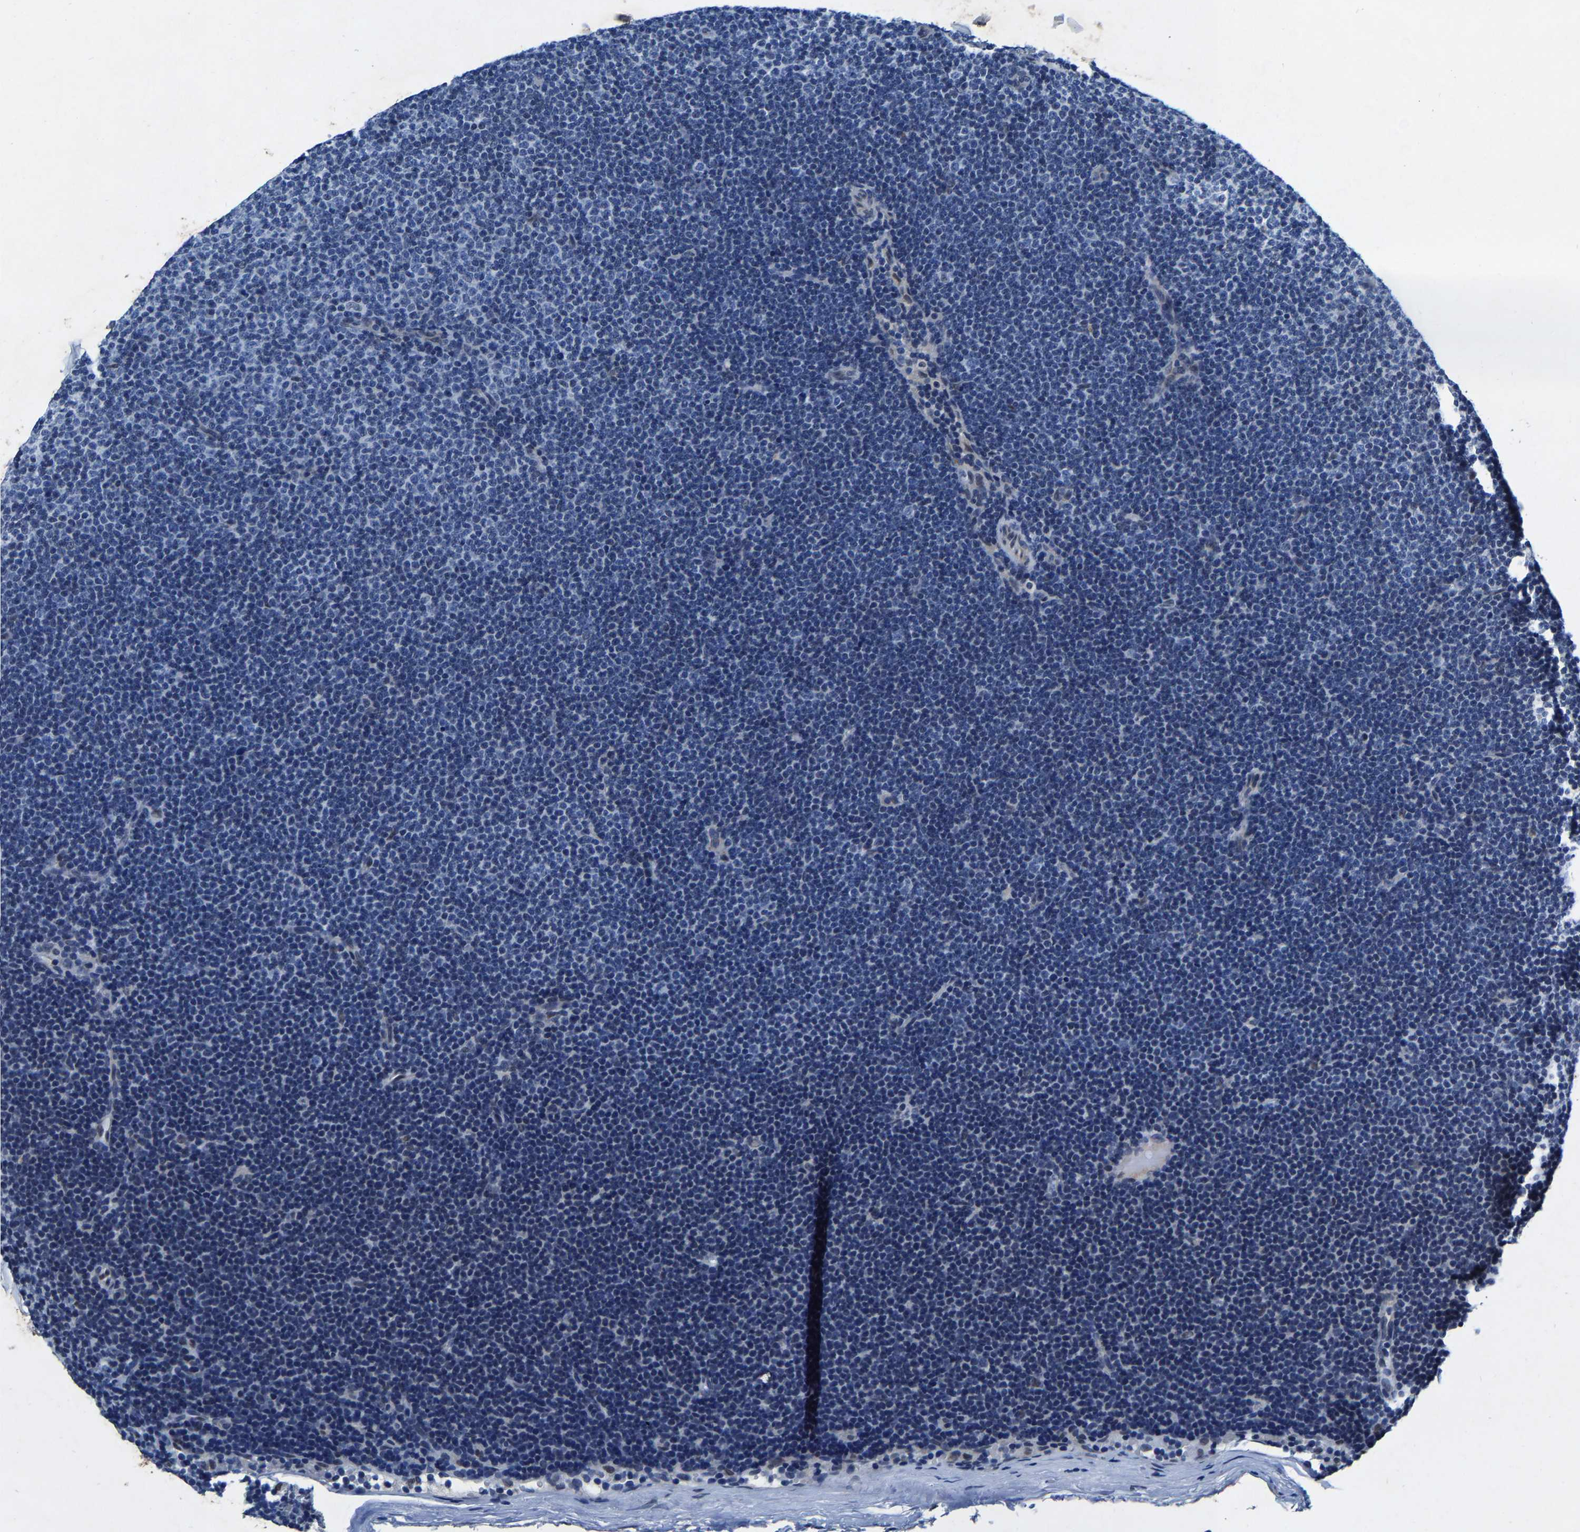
{"staining": {"intensity": "negative", "quantity": "none", "location": "none"}, "tissue": "lymphoma", "cell_type": "Tumor cells", "image_type": "cancer", "snomed": [{"axis": "morphology", "description": "Malignant lymphoma, non-Hodgkin's type, Low grade"}, {"axis": "topography", "description": "Lymph node"}], "caption": "There is no significant staining in tumor cells of lymphoma. (Brightfield microscopy of DAB (3,3'-diaminobenzidine) IHC at high magnification).", "gene": "UBN2", "patient": {"sex": "female", "age": 53}}